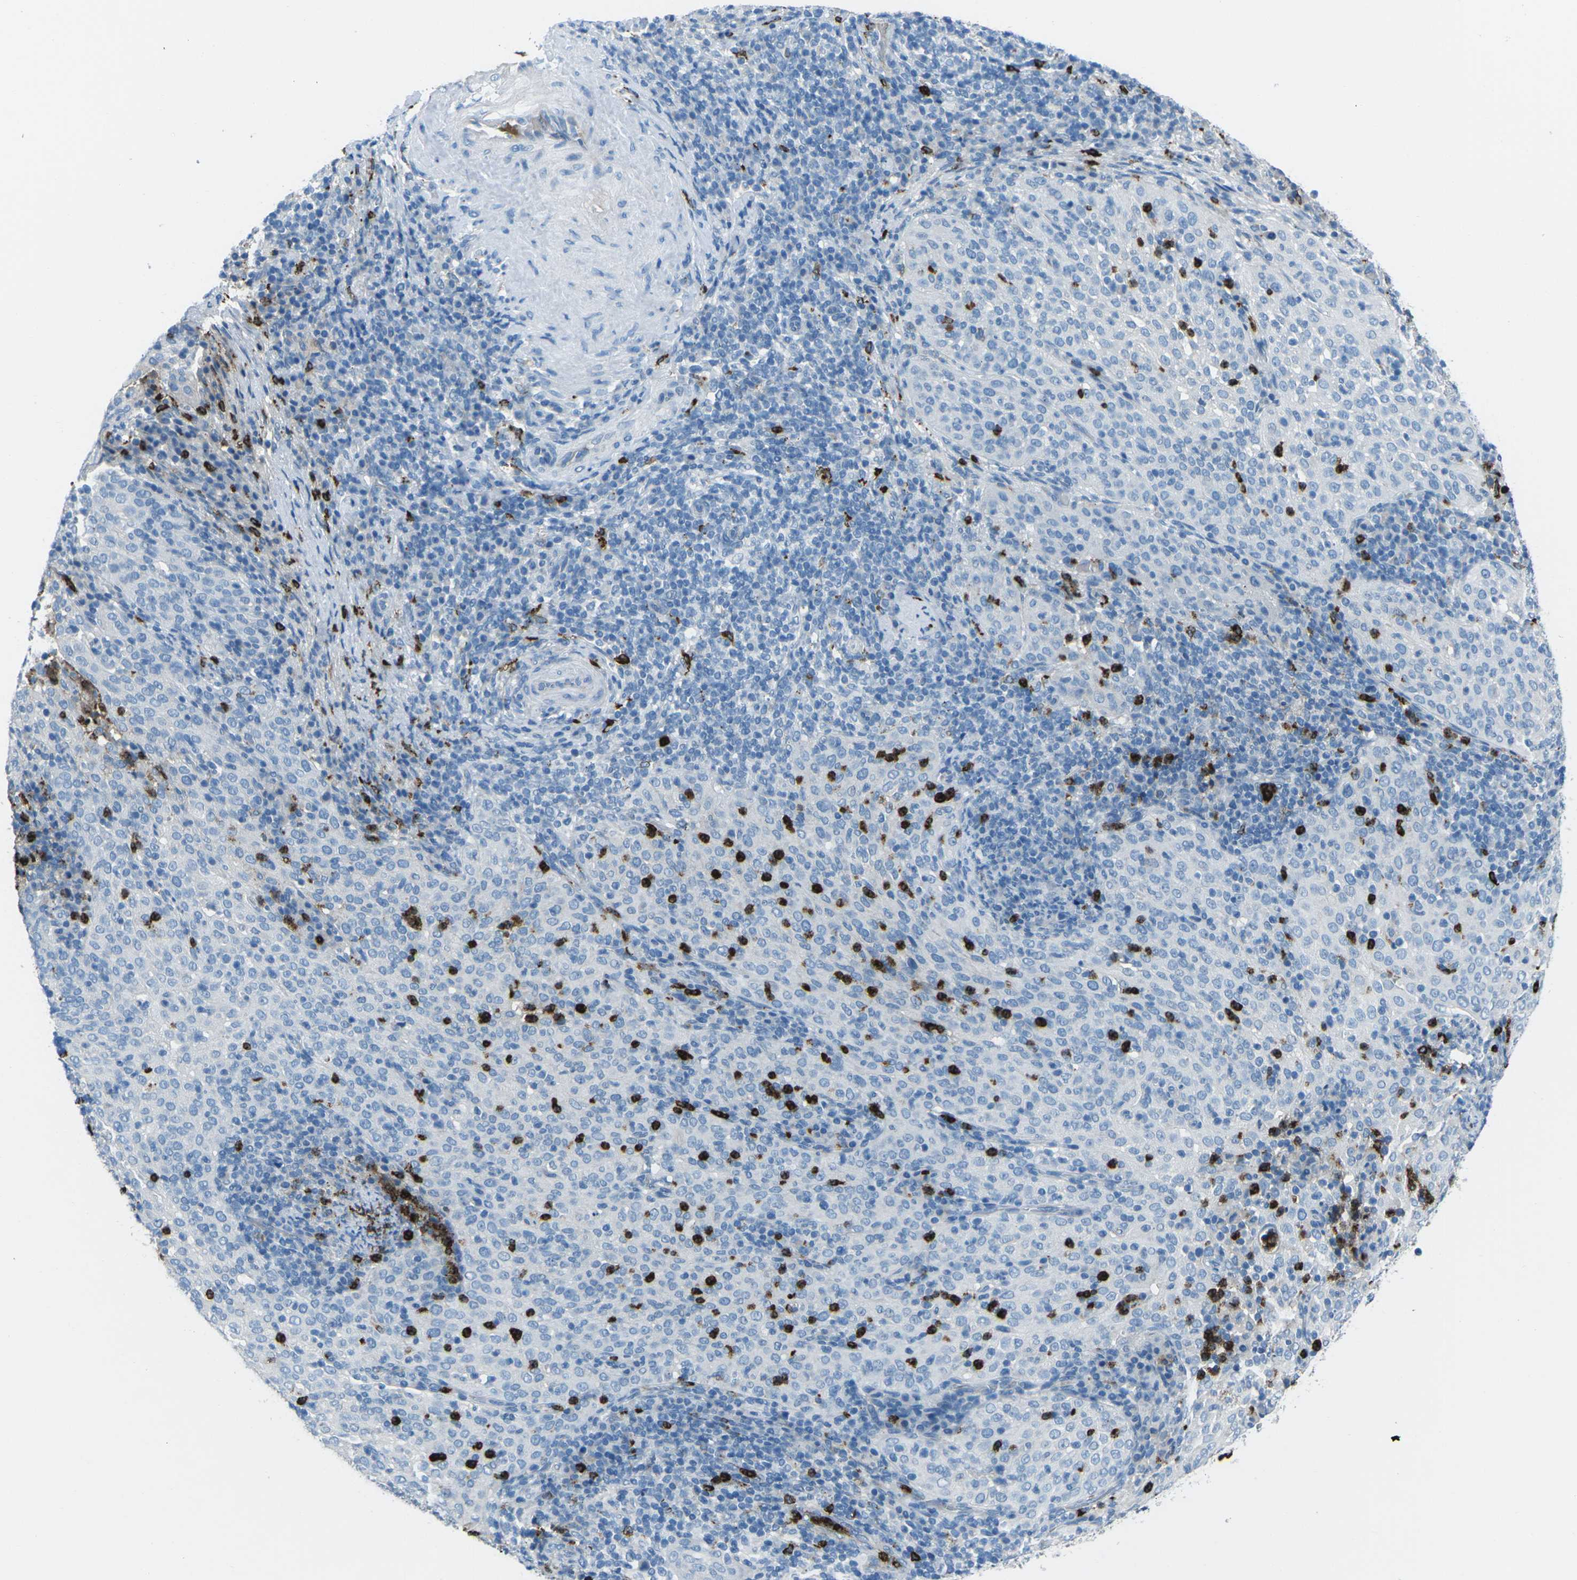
{"staining": {"intensity": "negative", "quantity": "none", "location": "none"}, "tissue": "cervical cancer", "cell_type": "Tumor cells", "image_type": "cancer", "snomed": [{"axis": "morphology", "description": "Squamous cell carcinoma, NOS"}, {"axis": "topography", "description": "Cervix"}], "caption": "IHC image of squamous cell carcinoma (cervical) stained for a protein (brown), which shows no positivity in tumor cells.", "gene": "FCN1", "patient": {"sex": "female", "age": 51}}